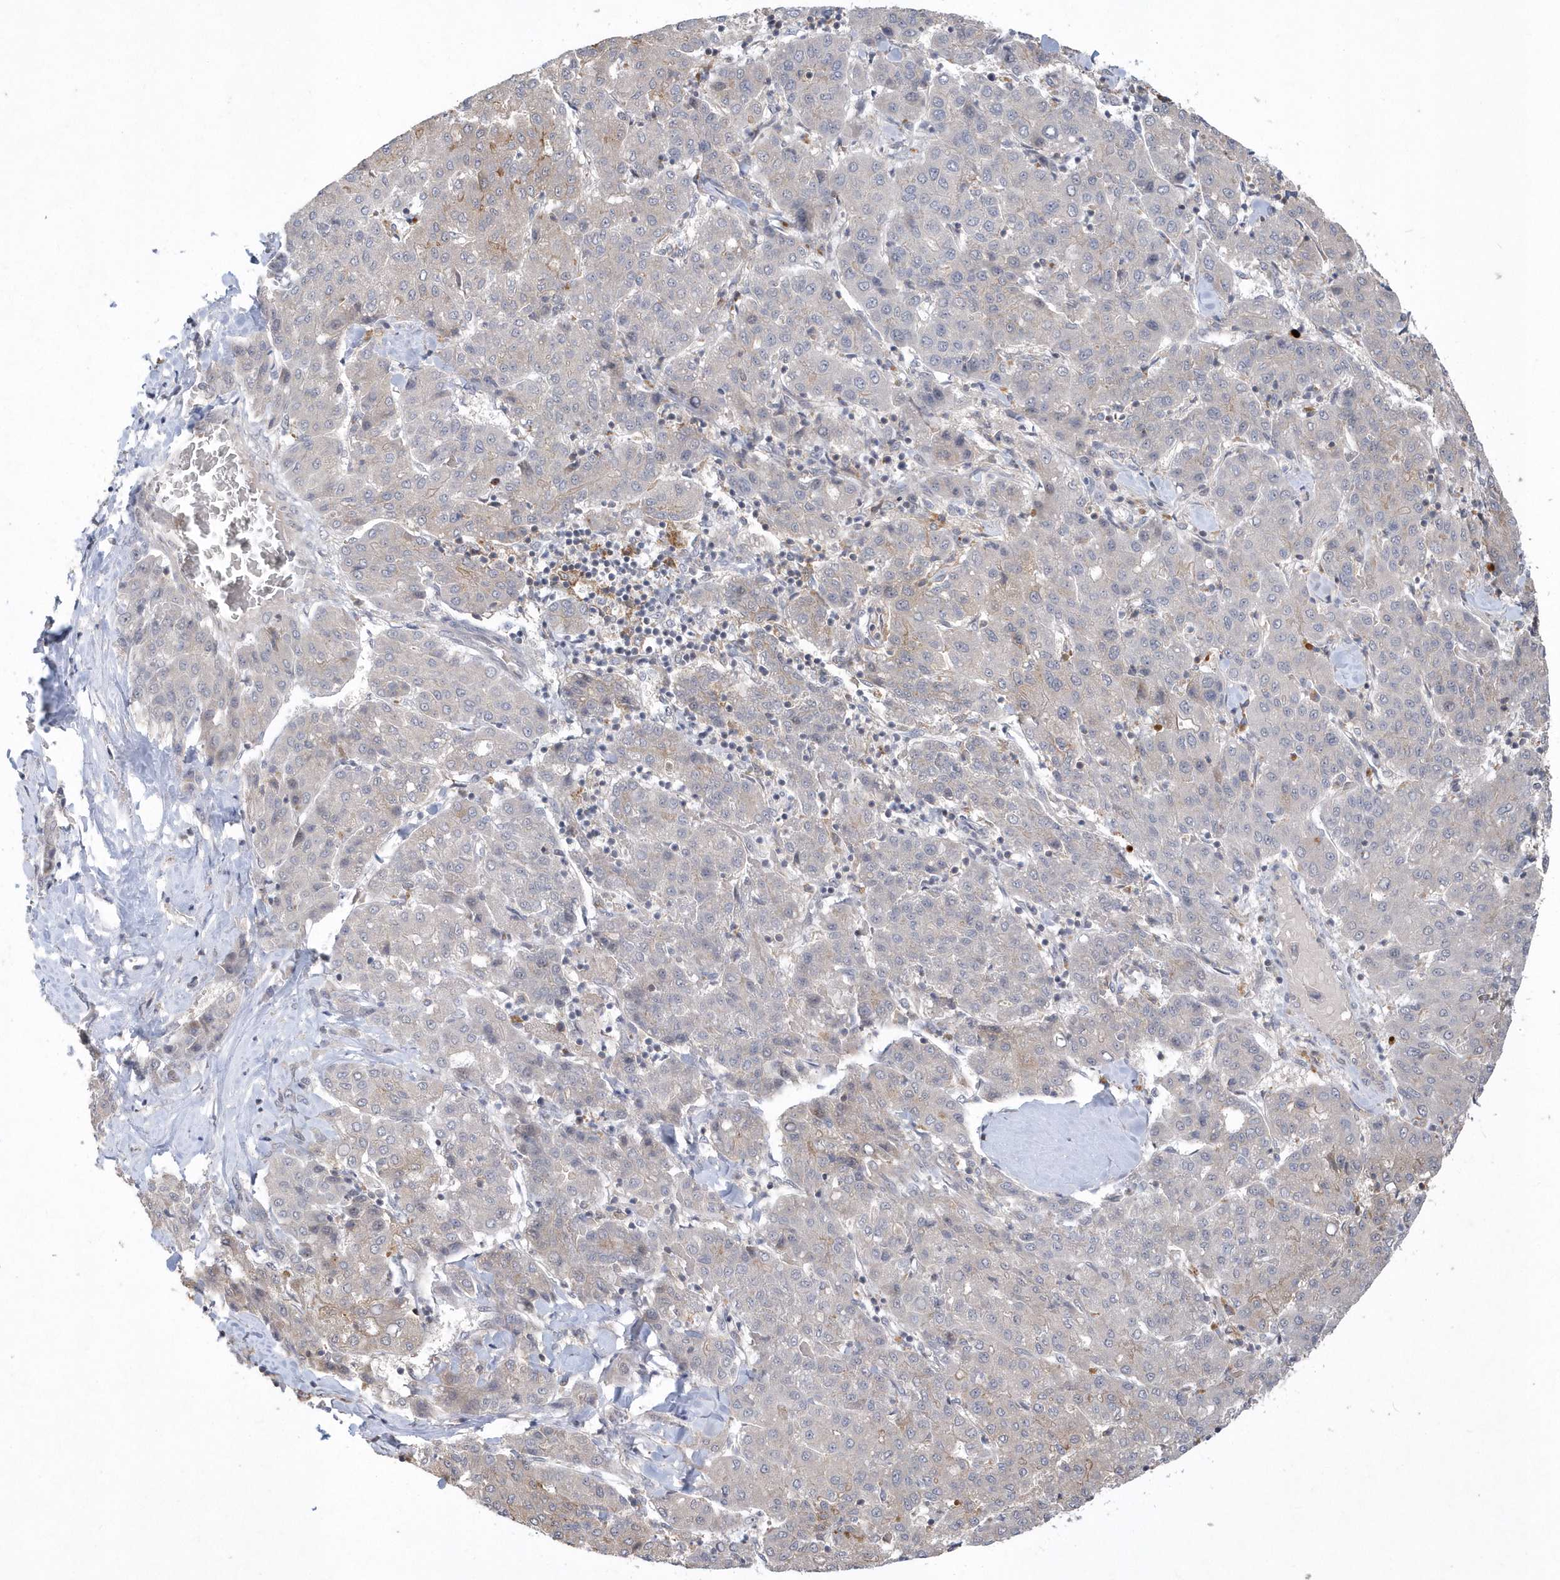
{"staining": {"intensity": "negative", "quantity": "none", "location": "none"}, "tissue": "liver cancer", "cell_type": "Tumor cells", "image_type": "cancer", "snomed": [{"axis": "morphology", "description": "Carcinoma, Hepatocellular, NOS"}, {"axis": "topography", "description": "Liver"}], "caption": "Human hepatocellular carcinoma (liver) stained for a protein using IHC reveals no staining in tumor cells.", "gene": "TSPEAR", "patient": {"sex": "male", "age": 65}}